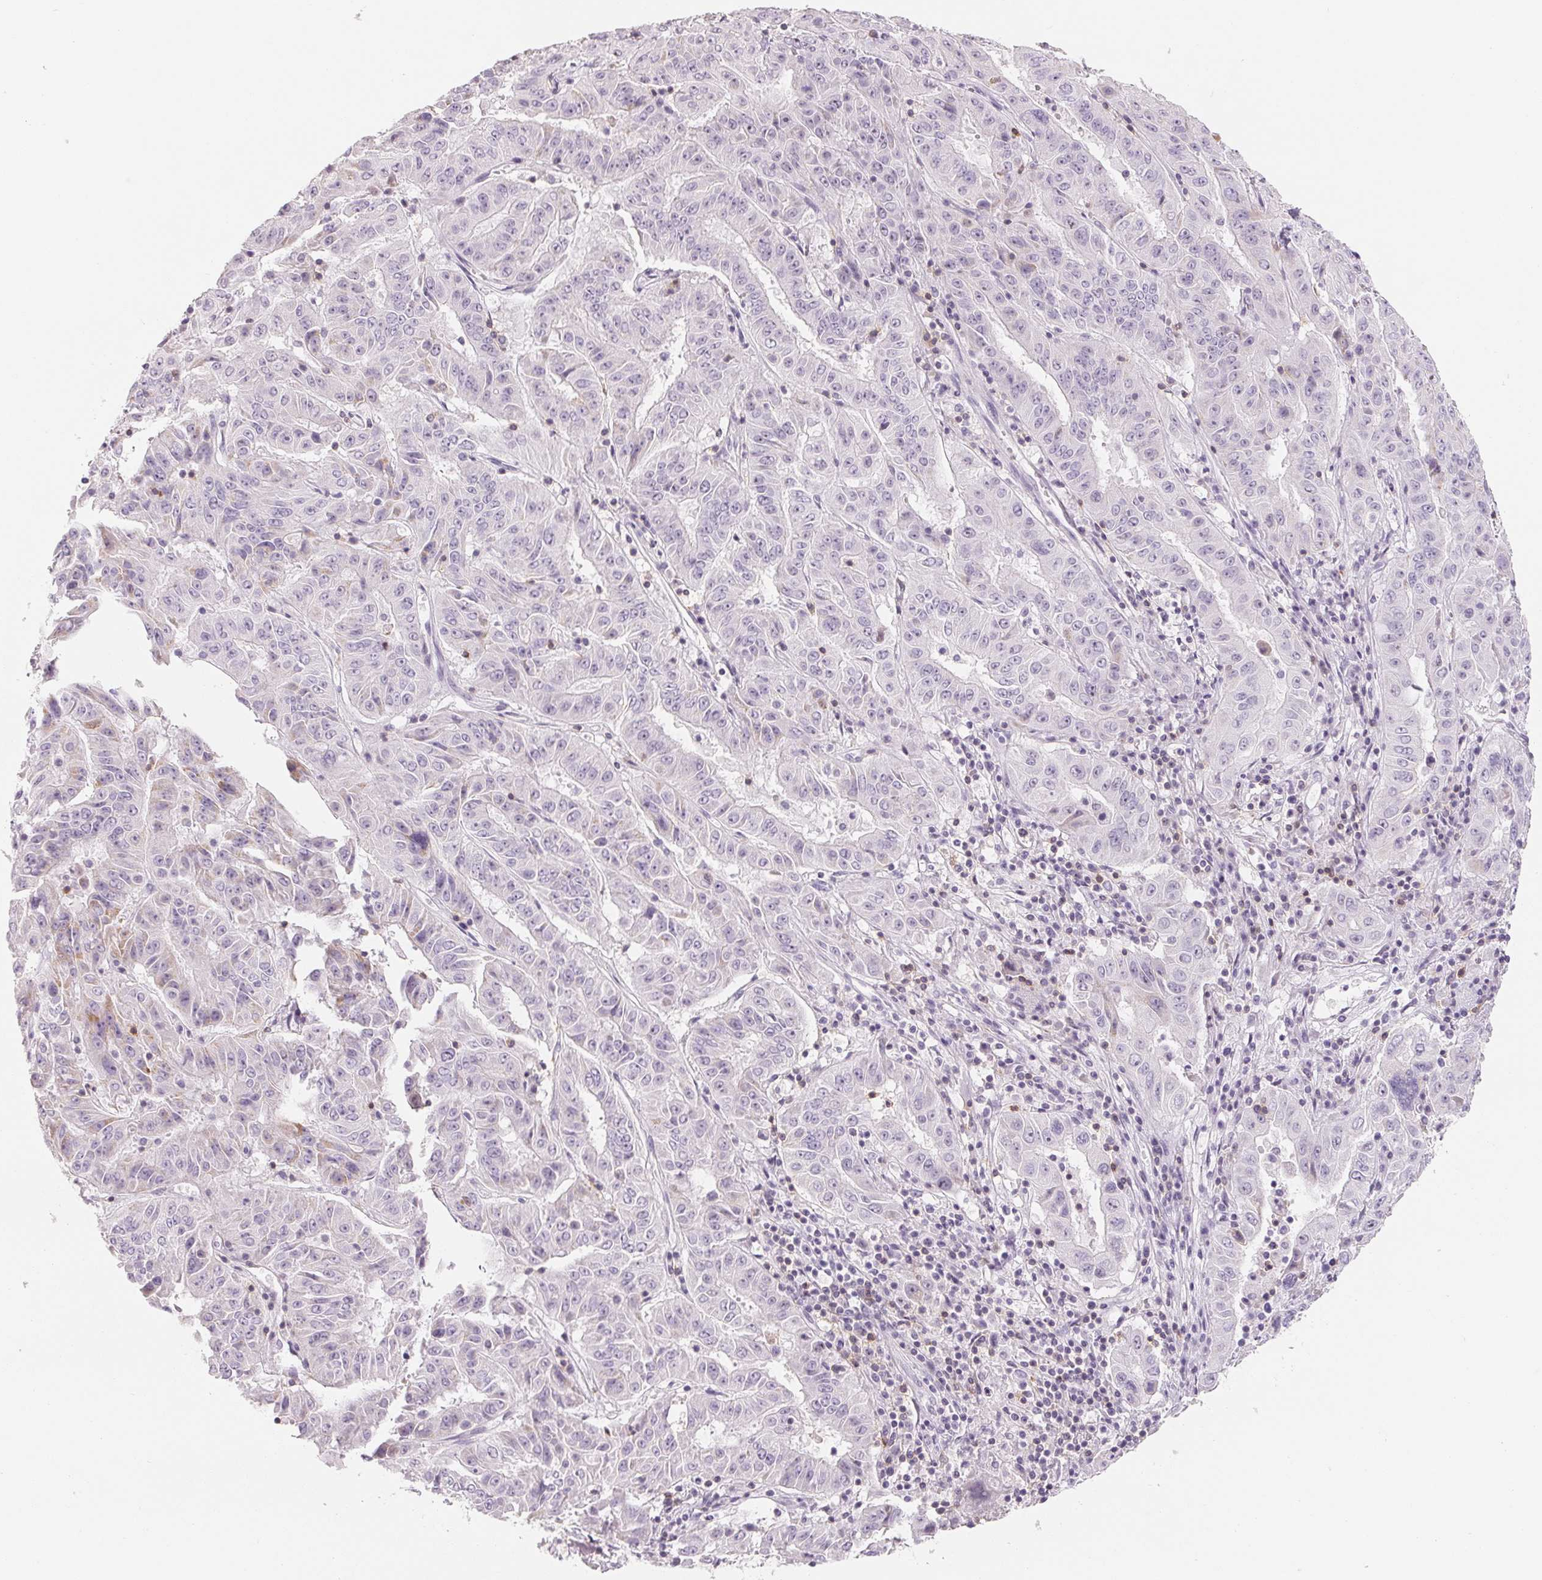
{"staining": {"intensity": "negative", "quantity": "none", "location": "none"}, "tissue": "pancreatic cancer", "cell_type": "Tumor cells", "image_type": "cancer", "snomed": [{"axis": "morphology", "description": "Adenocarcinoma, NOS"}, {"axis": "topography", "description": "Pancreas"}], "caption": "Pancreatic adenocarcinoma was stained to show a protein in brown. There is no significant positivity in tumor cells. (DAB immunohistochemistry with hematoxylin counter stain).", "gene": "CD69", "patient": {"sex": "male", "age": 63}}